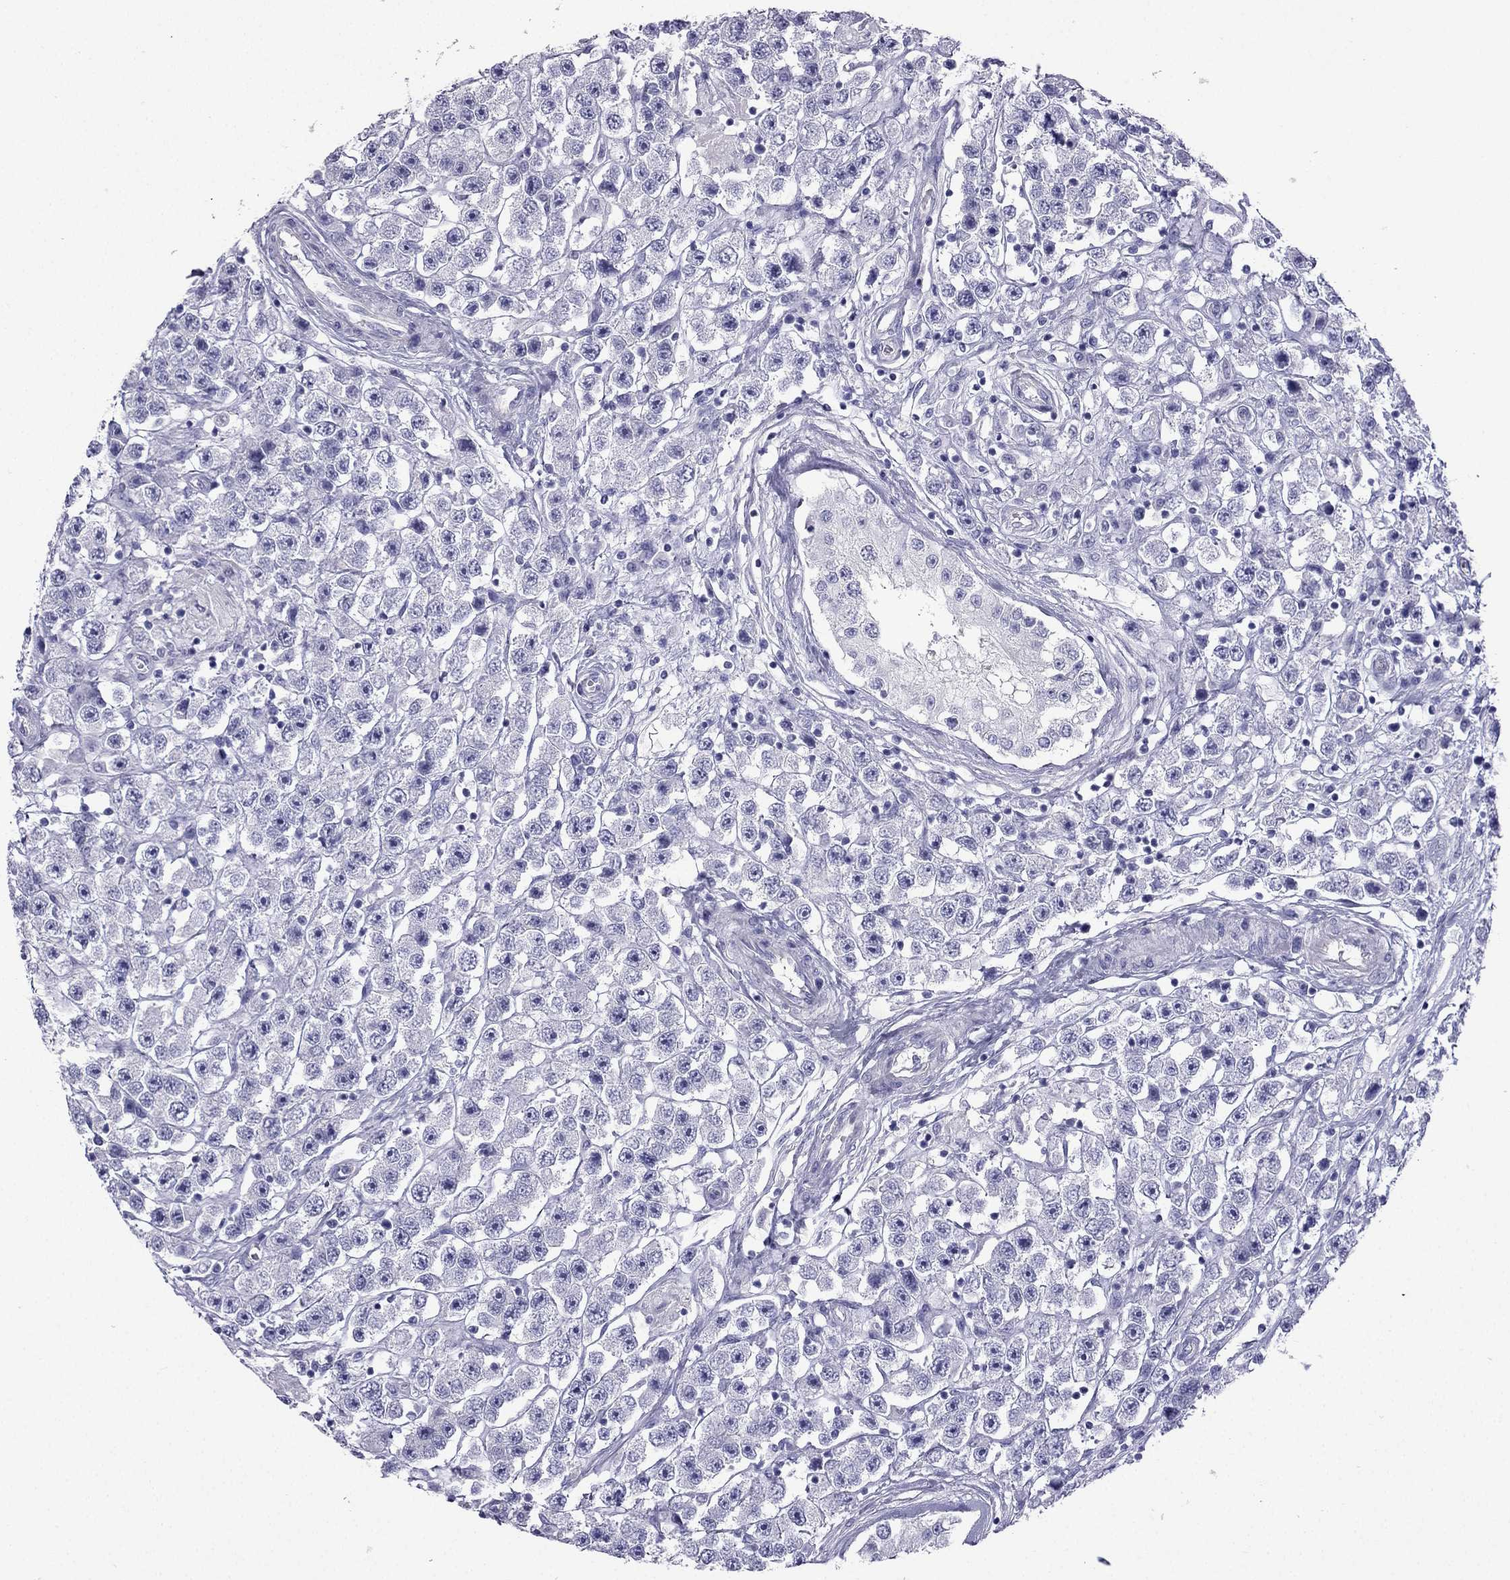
{"staining": {"intensity": "negative", "quantity": "none", "location": "none"}, "tissue": "testis cancer", "cell_type": "Tumor cells", "image_type": "cancer", "snomed": [{"axis": "morphology", "description": "Seminoma, NOS"}, {"axis": "topography", "description": "Testis"}], "caption": "This is an immunohistochemistry micrograph of human testis cancer. There is no expression in tumor cells.", "gene": "GJA8", "patient": {"sex": "male", "age": 45}}